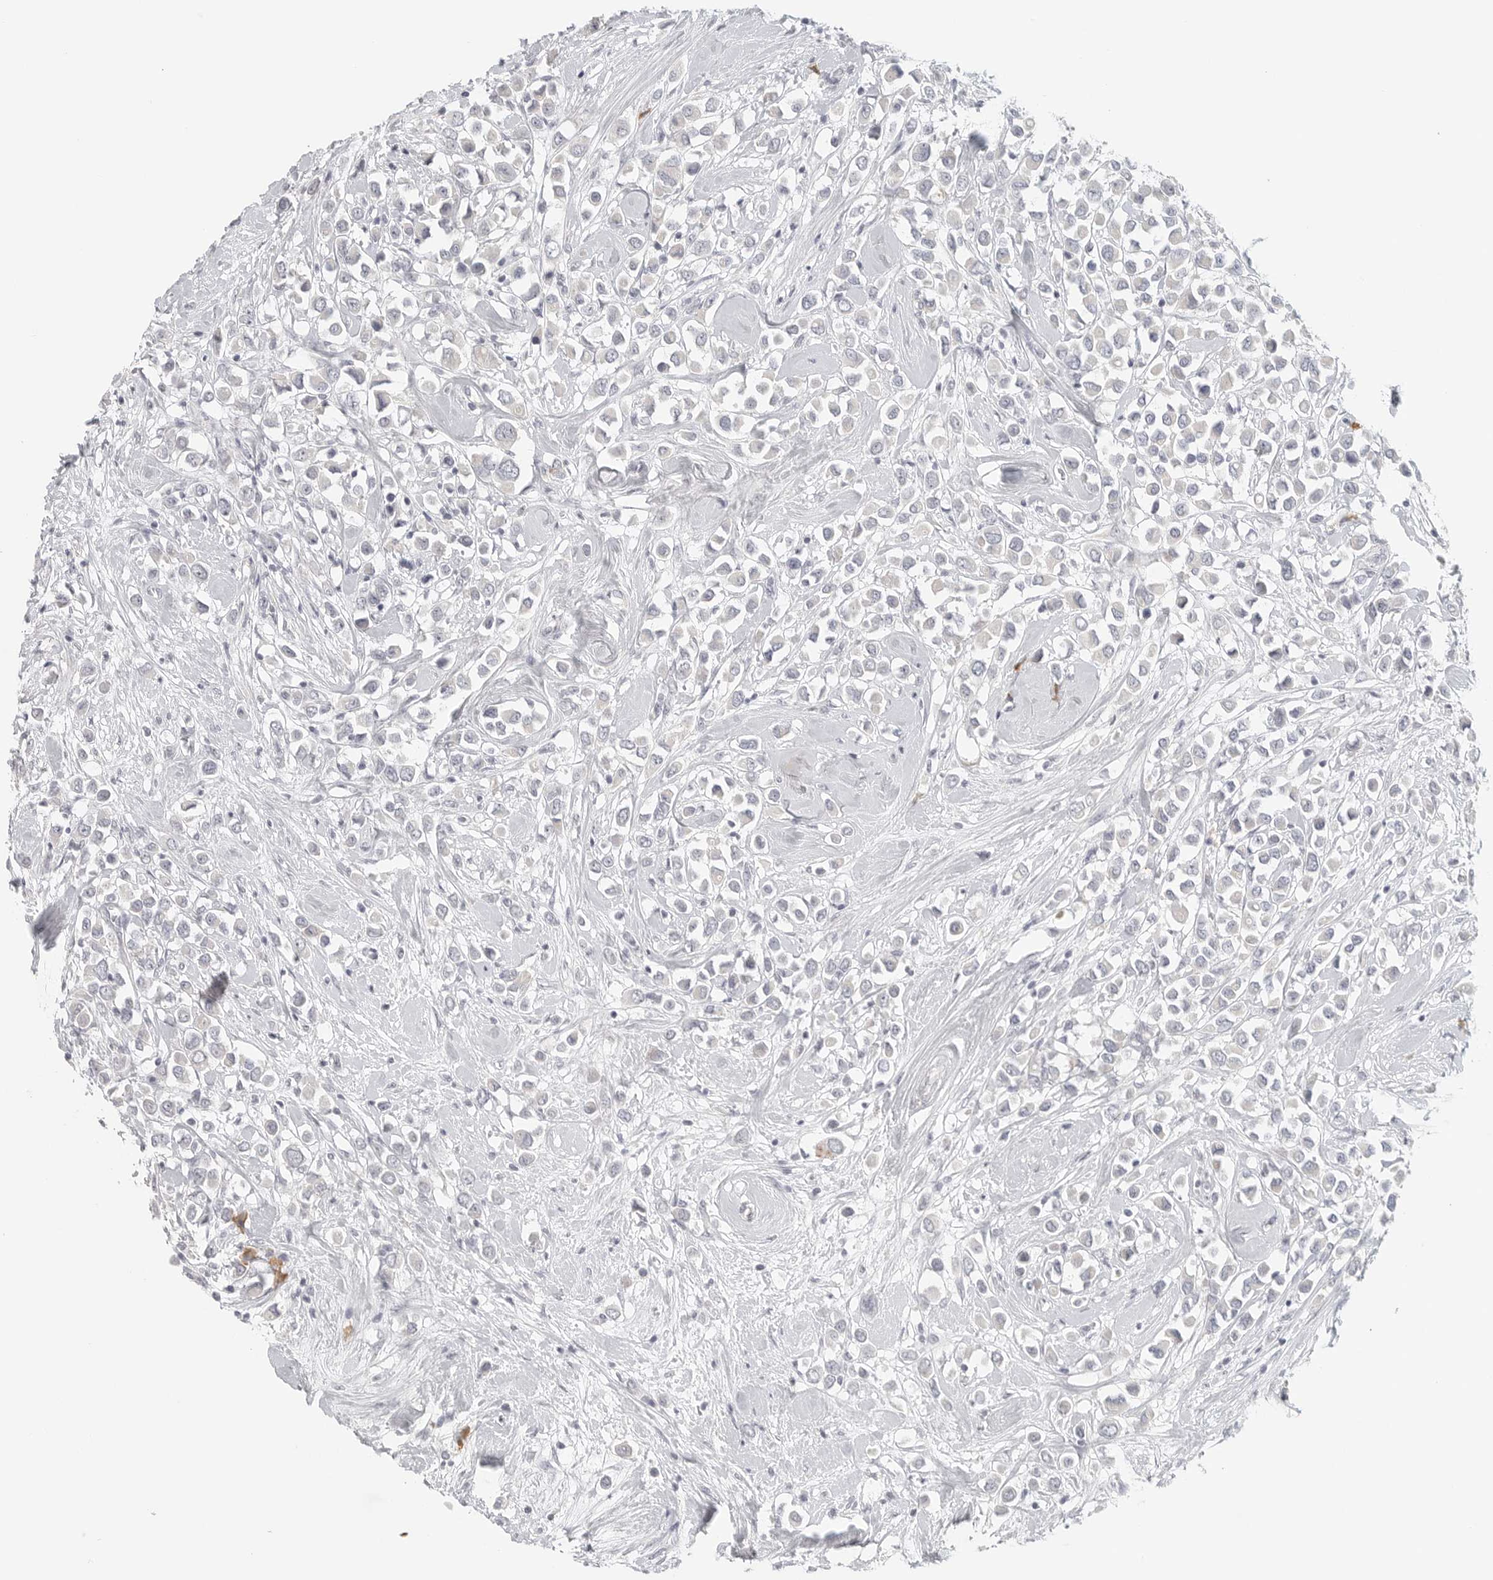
{"staining": {"intensity": "negative", "quantity": "none", "location": "none"}, "tissue": "breast cancer", "cell_type": "Tumor cells", "image_type": "cancer", "snomed": [{"axis": "morphology", "description": "Duct carcinoma"}, {"axis": "topography", "description": "Breast"}], "caption": "The immunohistochemistry (IHC) micrograph has no significant positivity in tumor cells of invasive ductal carcinoma (breast) tissue.", "gene": "SLC25A36", "patient": {"sex": "female", "age": 61}}